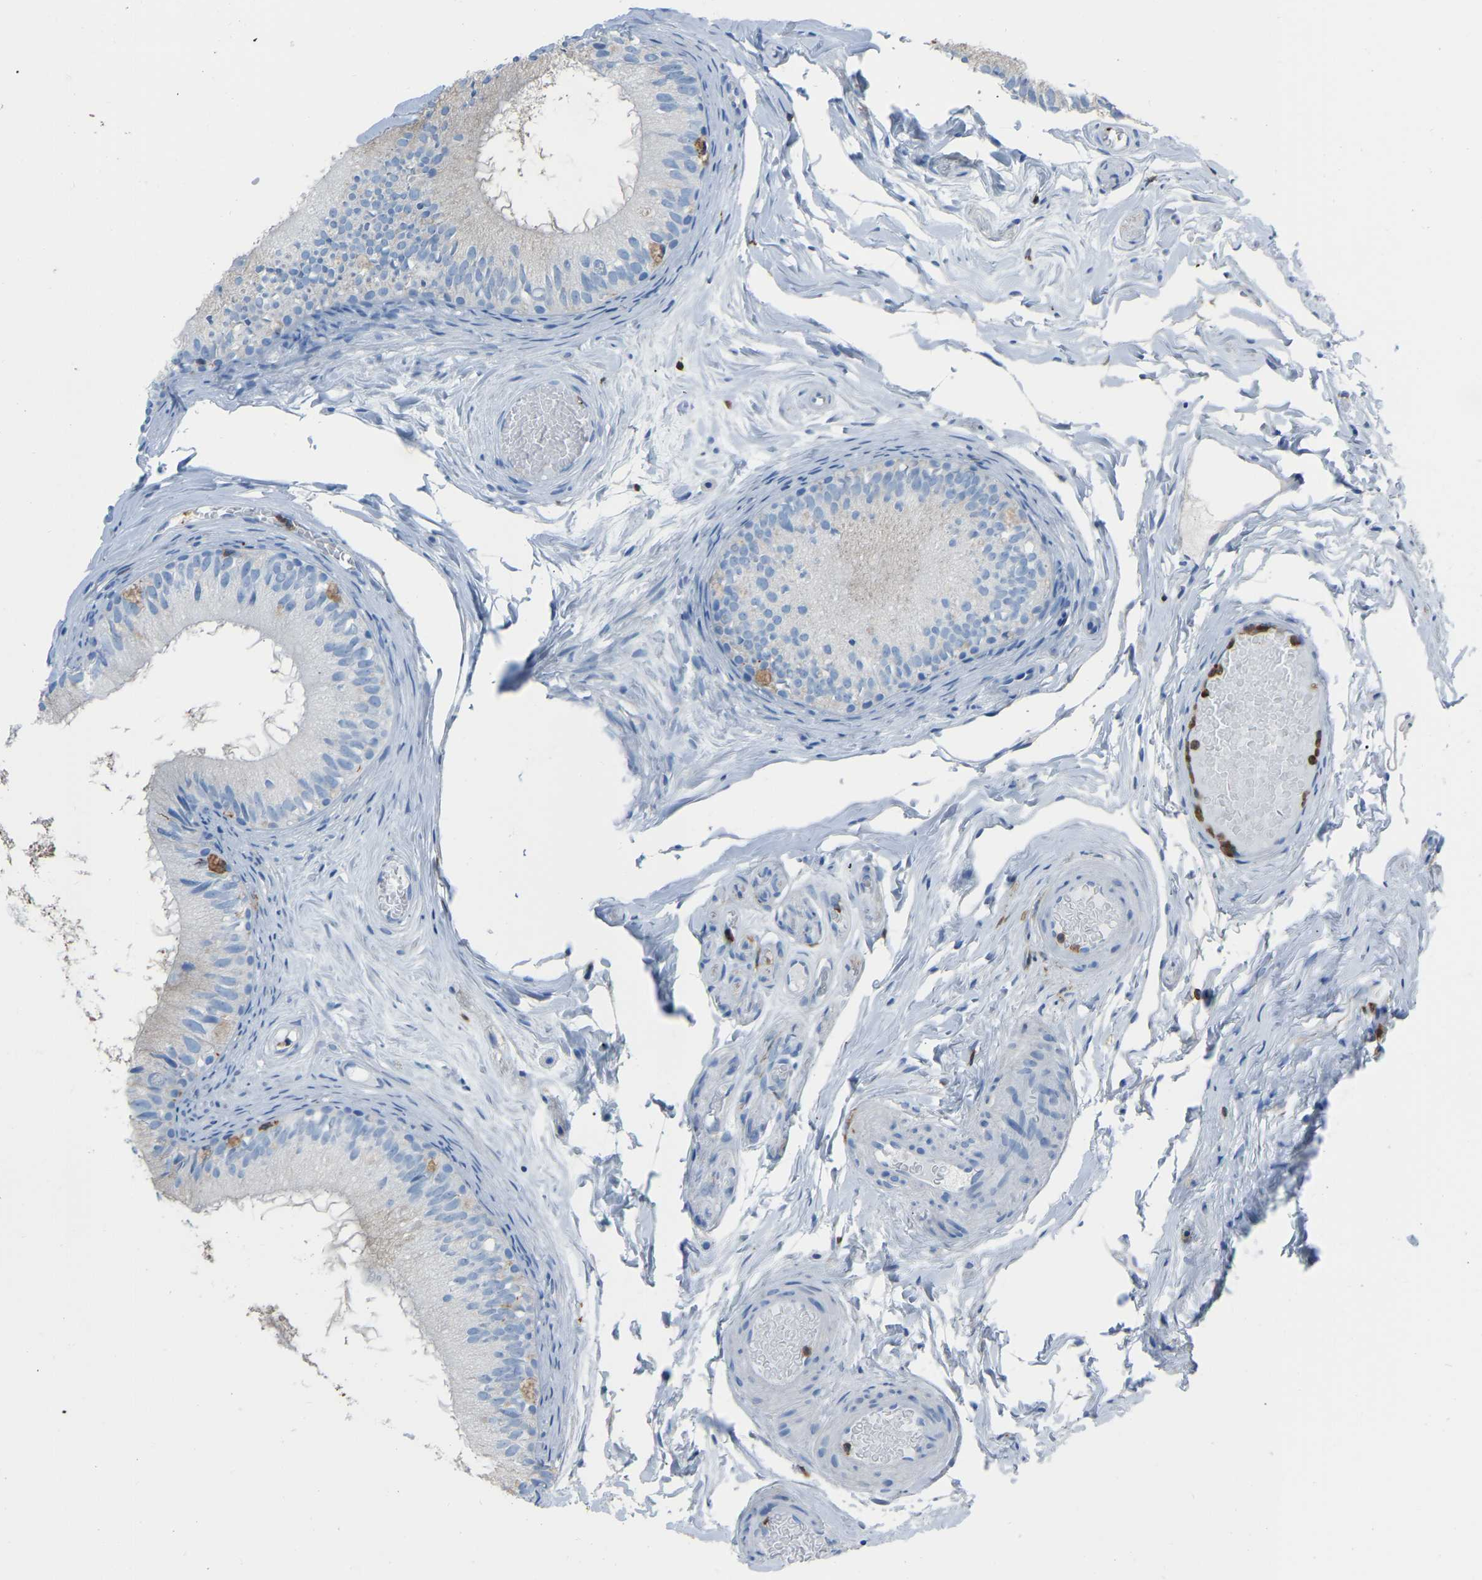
{"staining": {"intensity": "negative", "quantity": "none", "location": "none"}, "tissue": "epididymis", "cell_type": "Glandular cells", "image_type": "normal", "snomed": [{"axis": "morphology", "description": "Normal tissue, NOS"}, {"axis": "topography", "description": "Epididymis"}], "caption": "This is a micrograph of IHC staining of normal epididymis, which shows no staining in glandular cells. Nuclei are stained in blue.", "gene": "LSP1", "patient": {"sex": "male", "age": 46}}